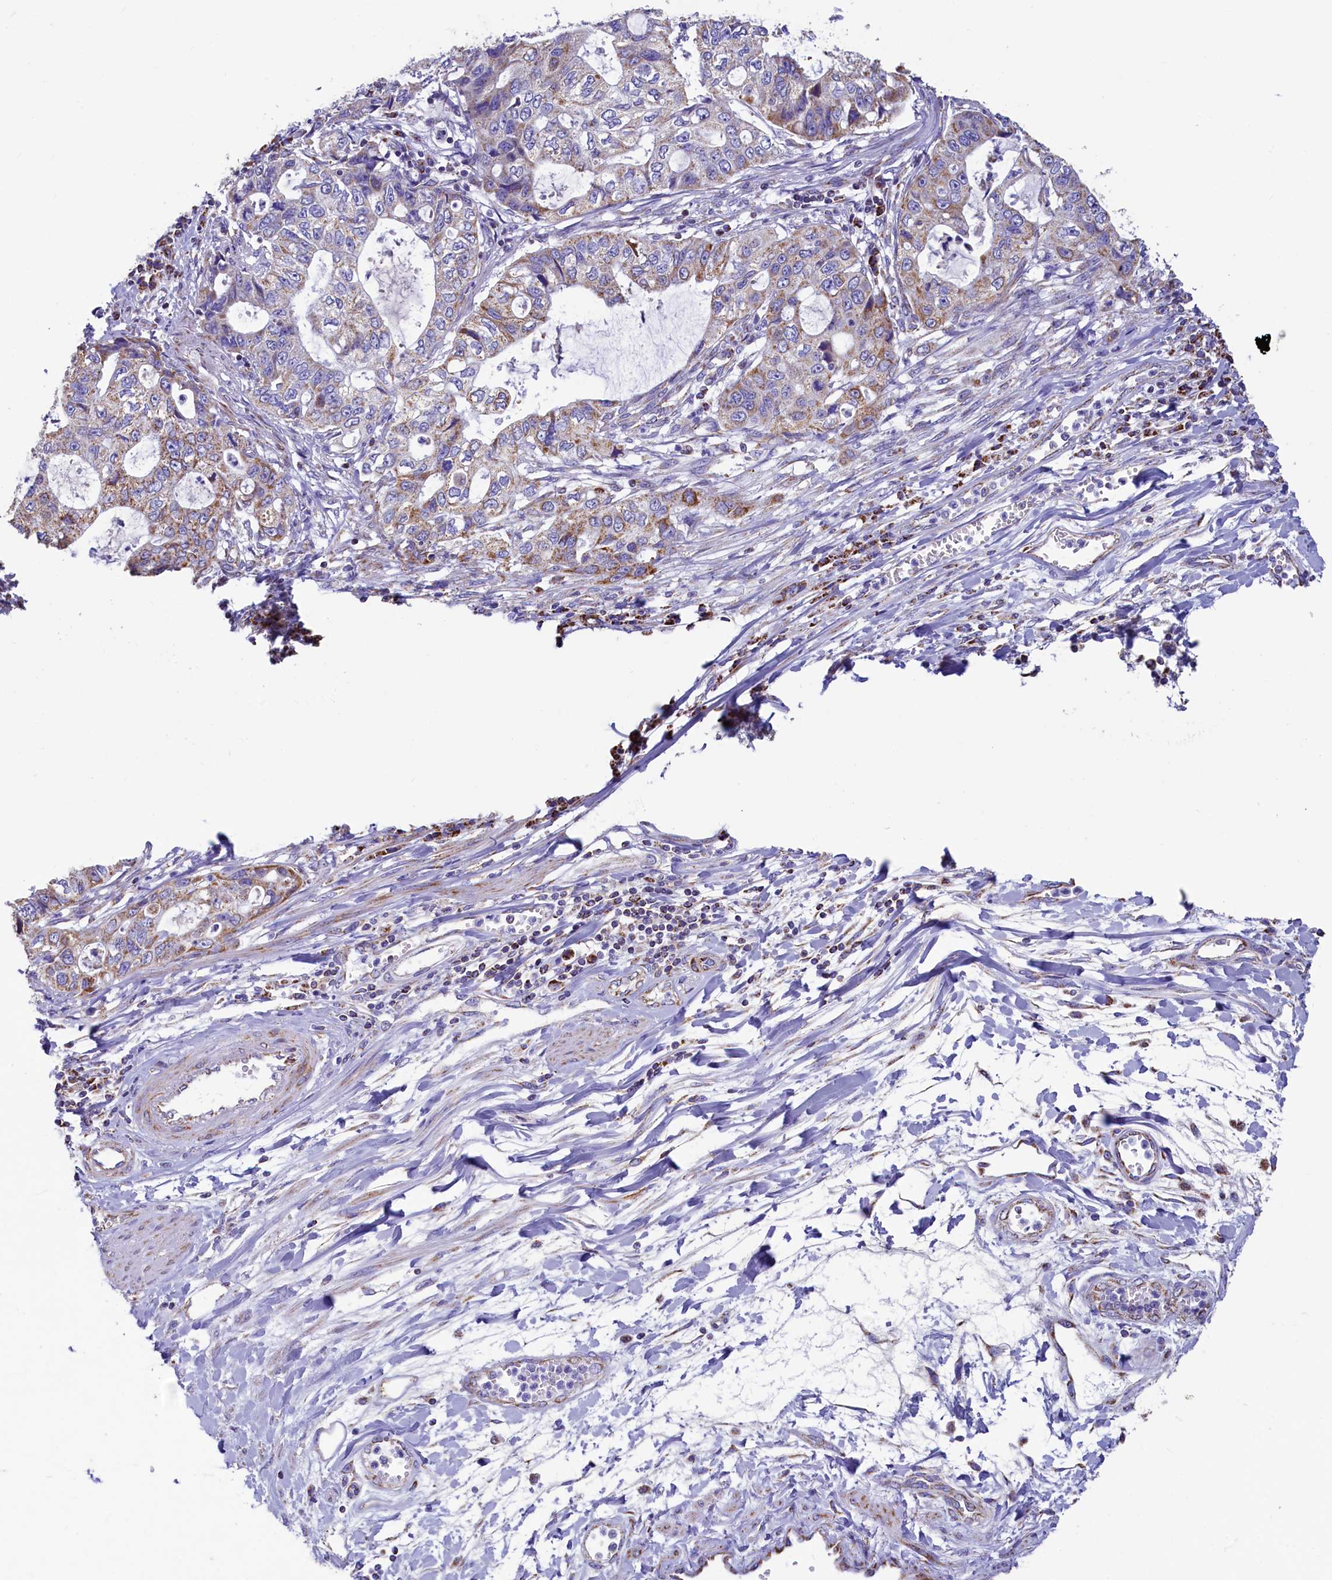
{"staining": {"intensity": "moderate", "quantity": "<25%", "location": "cytoplasmic/membranous"}, "tissue": "stomach cancer", "cell_type": "Tumor cells", "image_type": "cancer", "snomed": [{"axis": "morphology", "description": "Adenocarcinoma, NOS"}, {"axis": "topography", "description": "Stomach, upper"}], "caption": "IHC staining of stomach adenocarcinoma, which exhibits low levels of moderate cytoplasmic/membranous positivity in about <25% of tumor cells indicating moderate cytoplasmic/membranous protein expression. The staining was performed using DAB (brown) for protein detection and nuclei were counterstained in hematoxylin (blue).", "gene": "IDH3A", "patient": {"sex": "female", "age": 52}}